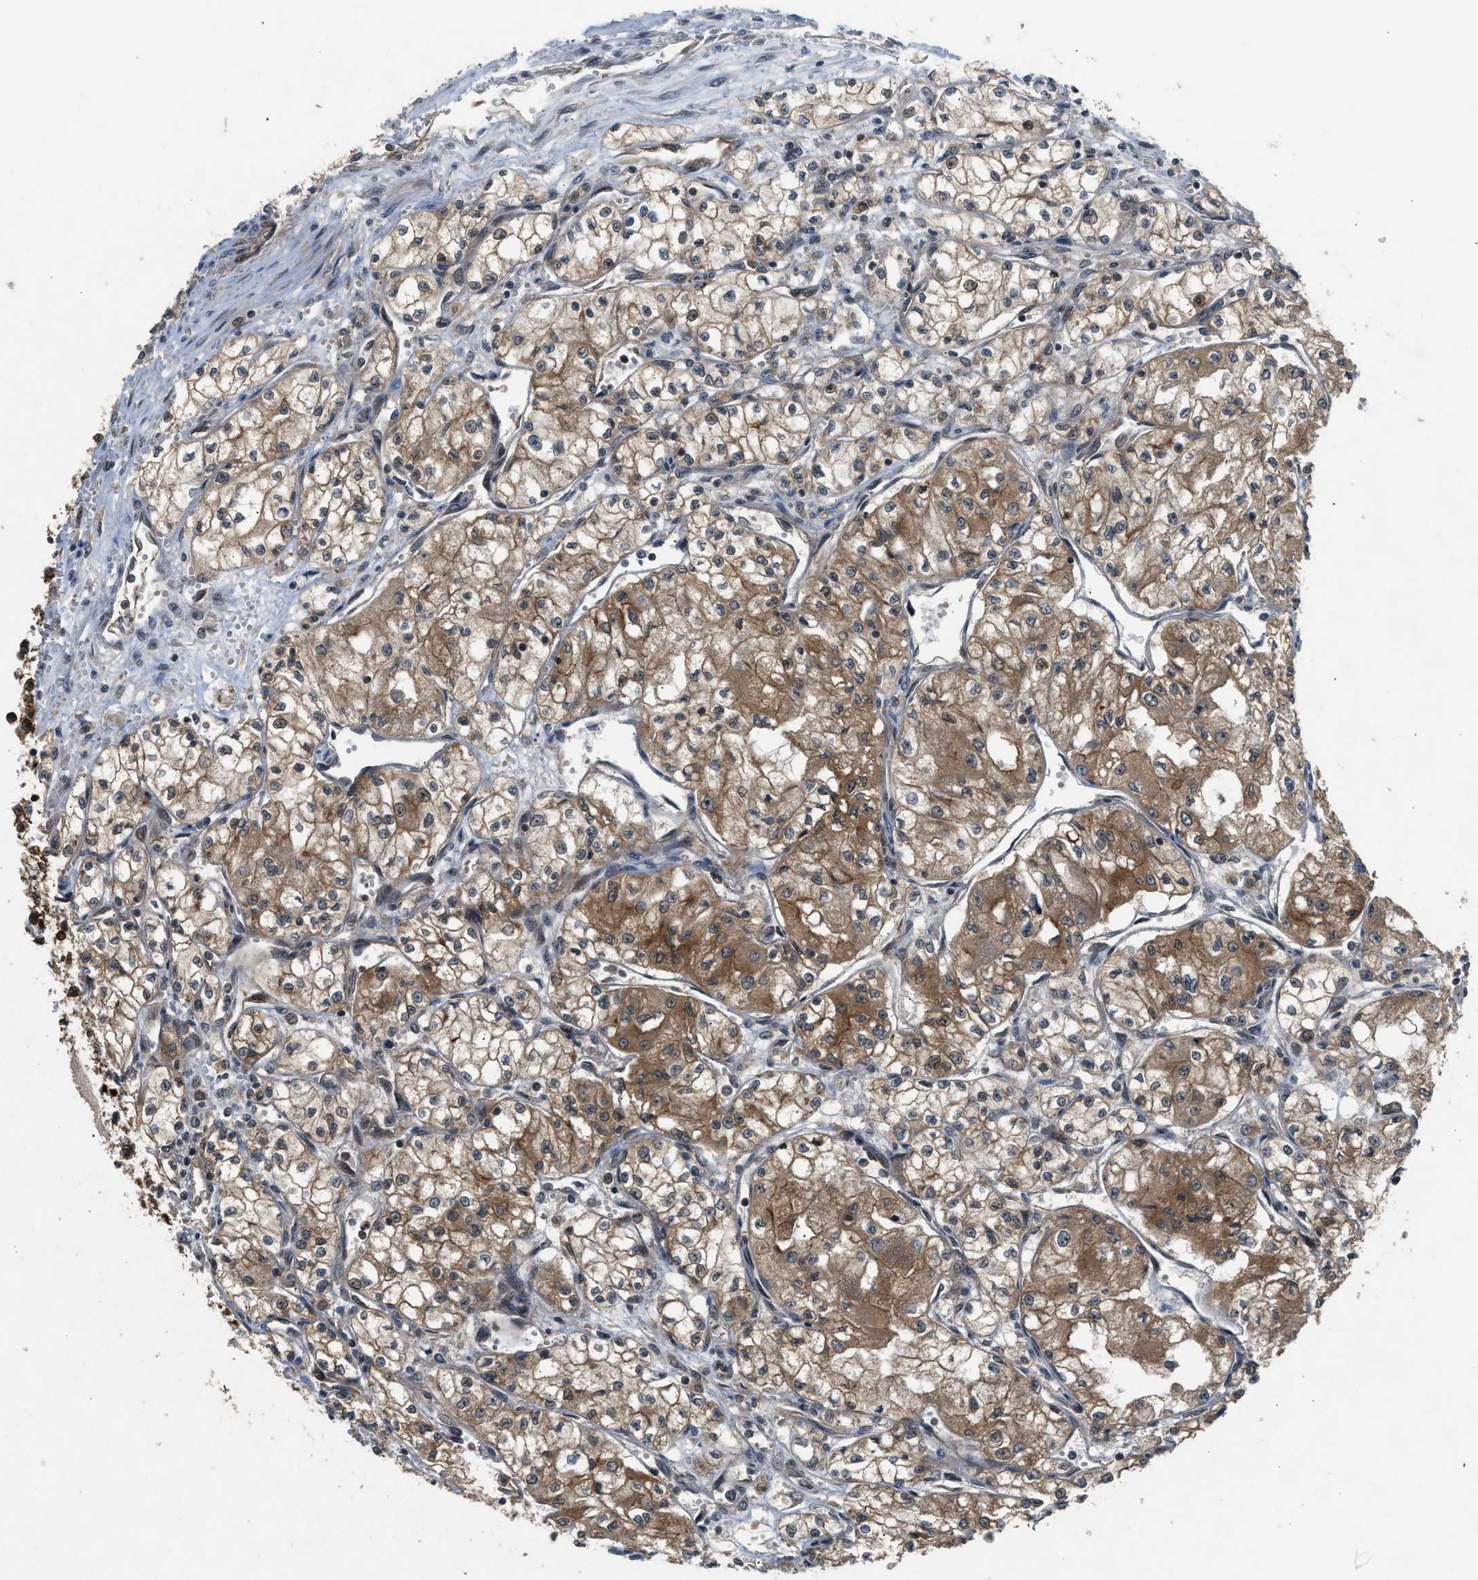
{"staining": {"intensity": "moderate", "quantity": ">75%", "location": "cytoplasmic/membranous"}, "tissue": "renal cancer", "cell_type": "Tumor cells", "image_type": "cancer", "snomed": [{"axis": "morphology", "description": "Normal tissue, NOS"}, {"axis": "morphology", "description": "Adenocarcinoma, NOS"}, {"axis": "topography", "description": "Kidney"}], "caption": "About >75% of tumor cells in renal adenocarcinoma reveal moderate cytoplasmic/membranous protein staining as visualized by brown immunohistochemical staining.", "gene": "TXNL1", "patient": {"sex": "male", "age": 59}}